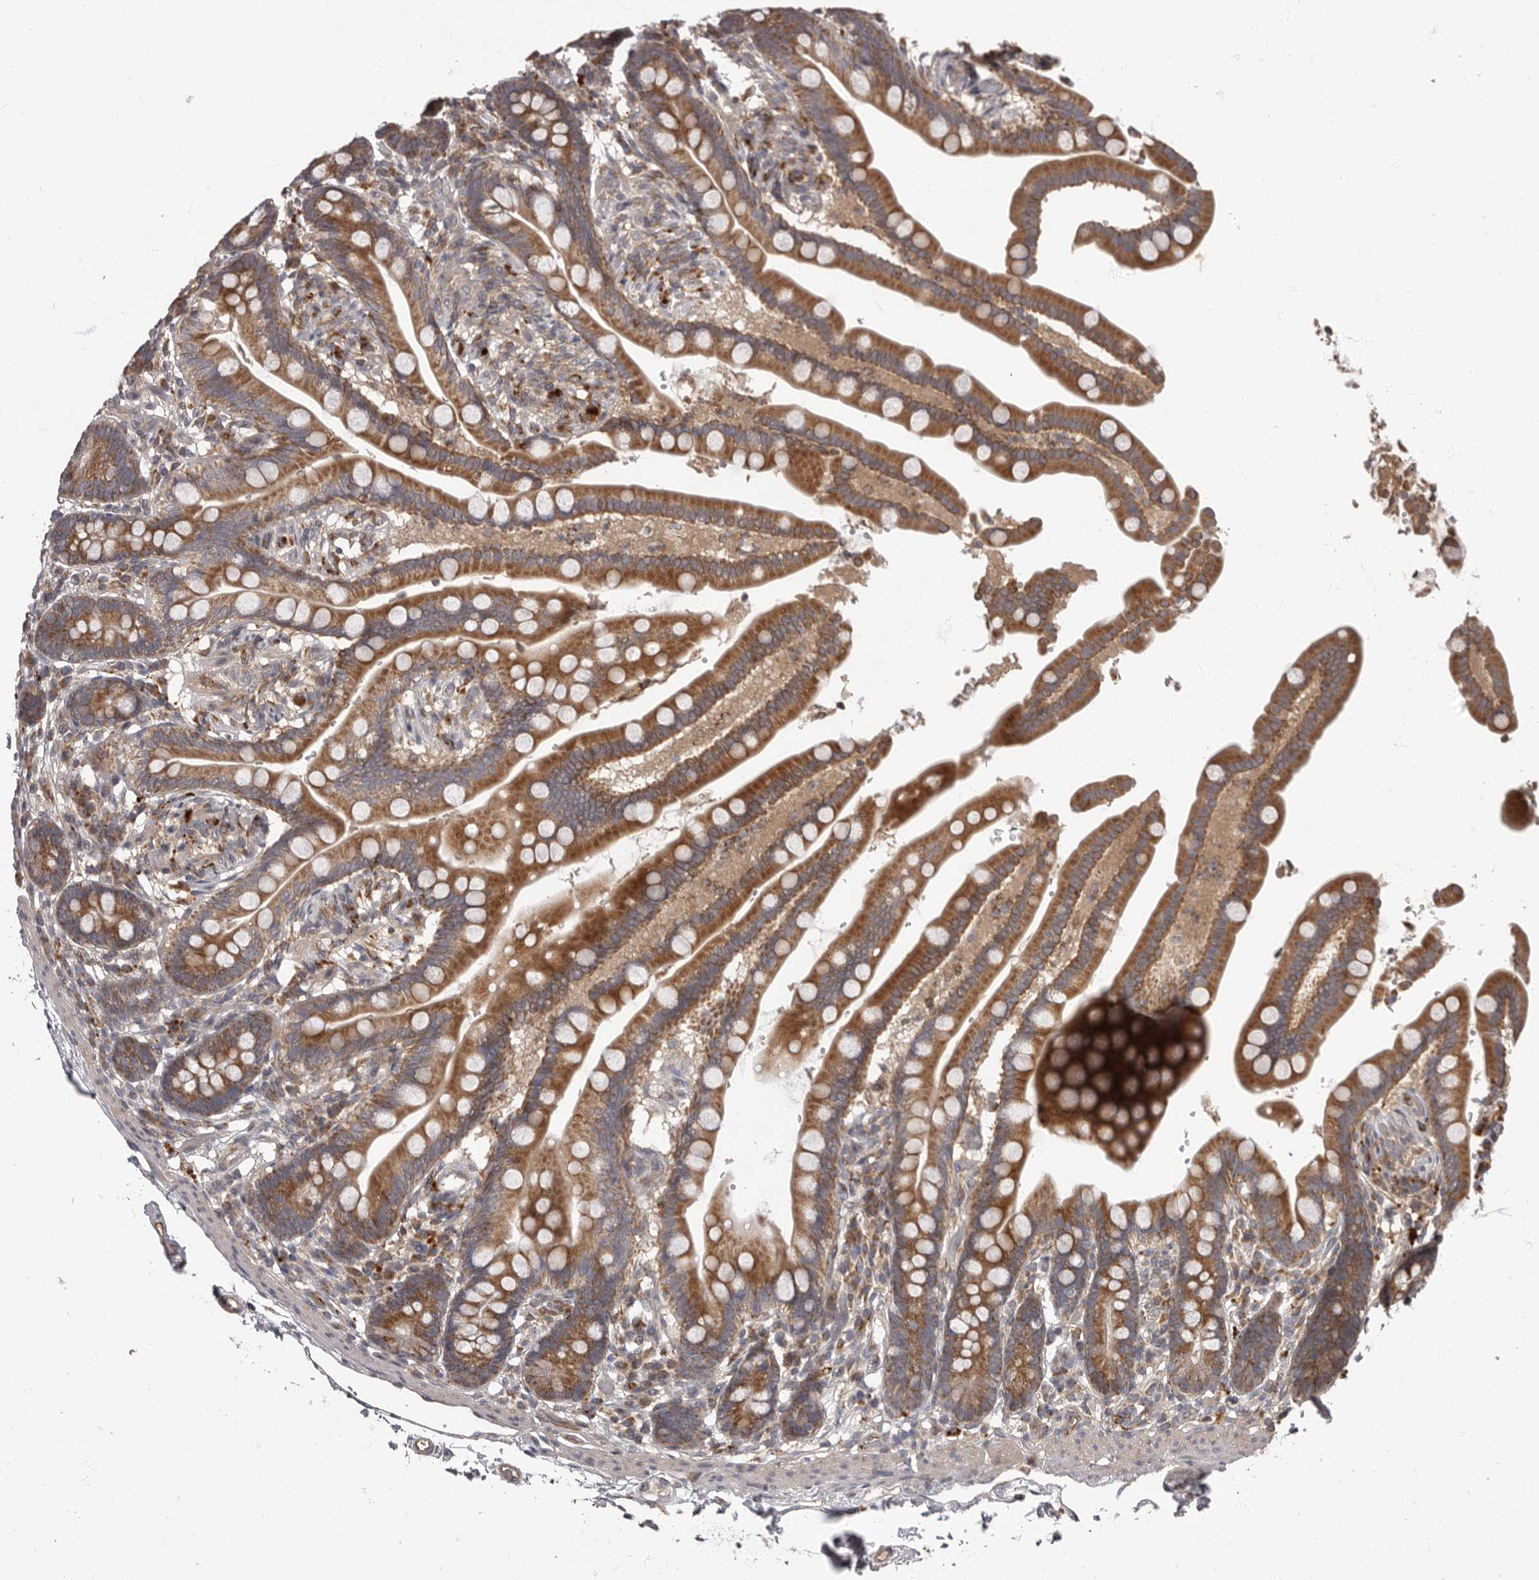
{"staining": {"intensity": "moderate", "quantity": ">75%", "location": "cytoplasmic/membranous"}, "tissue": "colon", "cell_type": "Endothelial cells", "image_type": "normal", "snomed": [{"axis": "morphology", "description": "Normal tissue, NOS"}, {"axis": "topography", "description": "Smooth muscle"}, {"axis": "topography", "description": "Colon"}], "caption": "Endothelial cells exhibit medium levels of moderate cytoplasmic/membranous positivity in approximately >75% of cells in normal human colon. Nuclei are stained in blue.", "gene": "ADCY2", "patient": {"sex": "male", "age": 73}}